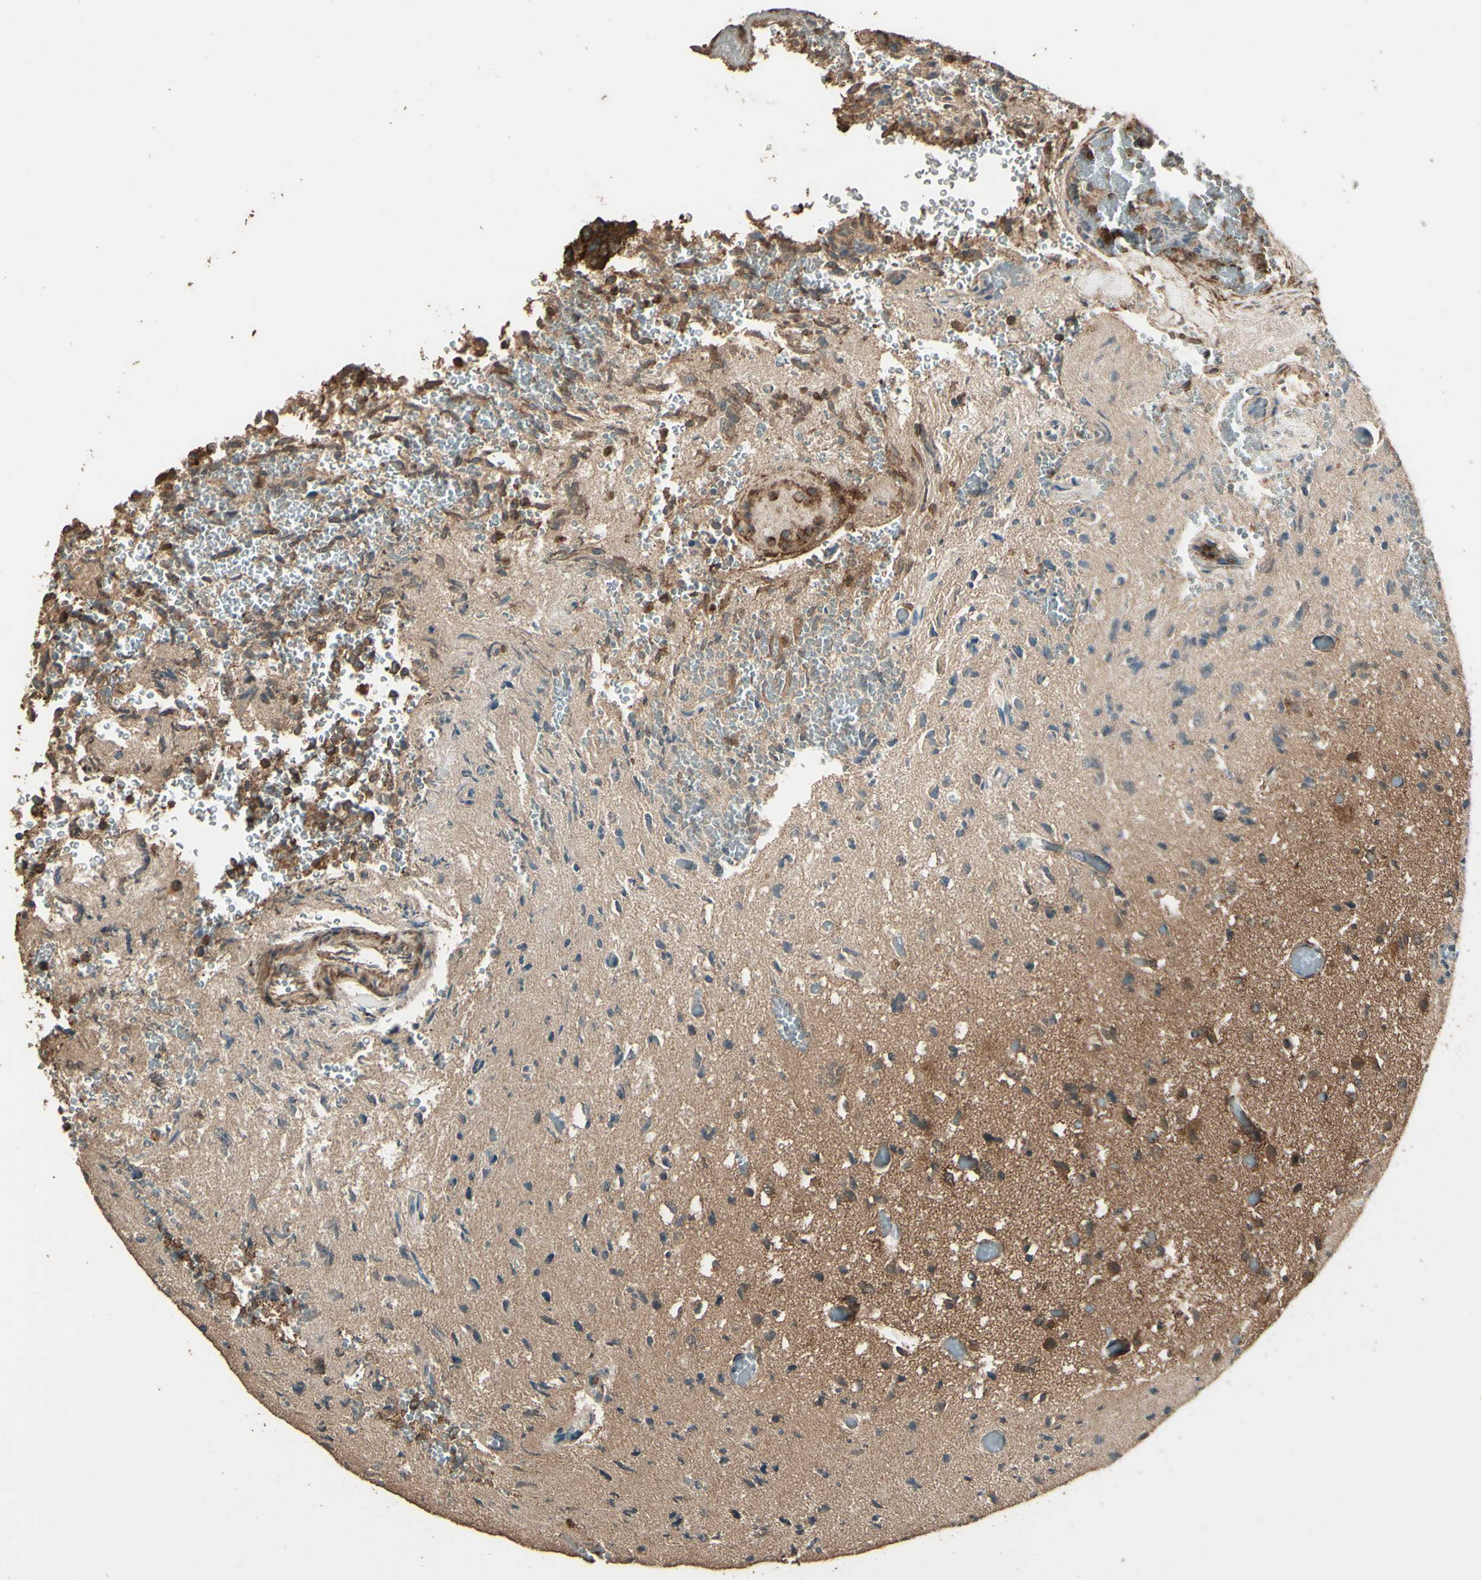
{"staining": {"intensity": "moderate", "quantity": ">75%", "location": "cytoplasmic/membranous"}, "tissue": "glioma", "cell_type": "Tumor cells", "image_type": "cancer", "snomed": [{"axis": "morphology", "description": "Glioma, malignant, High grade"}, {"axis": "topography", "description": "pancreas cauda"}], "caption": "Glioma tissue displays moderate cytoplasmic/membranous positivity in about >75% of tumor cells, visualized by immunohistochemistry.", "gene": "TSPO", "patient": {"sex": "male", "age": 60}}